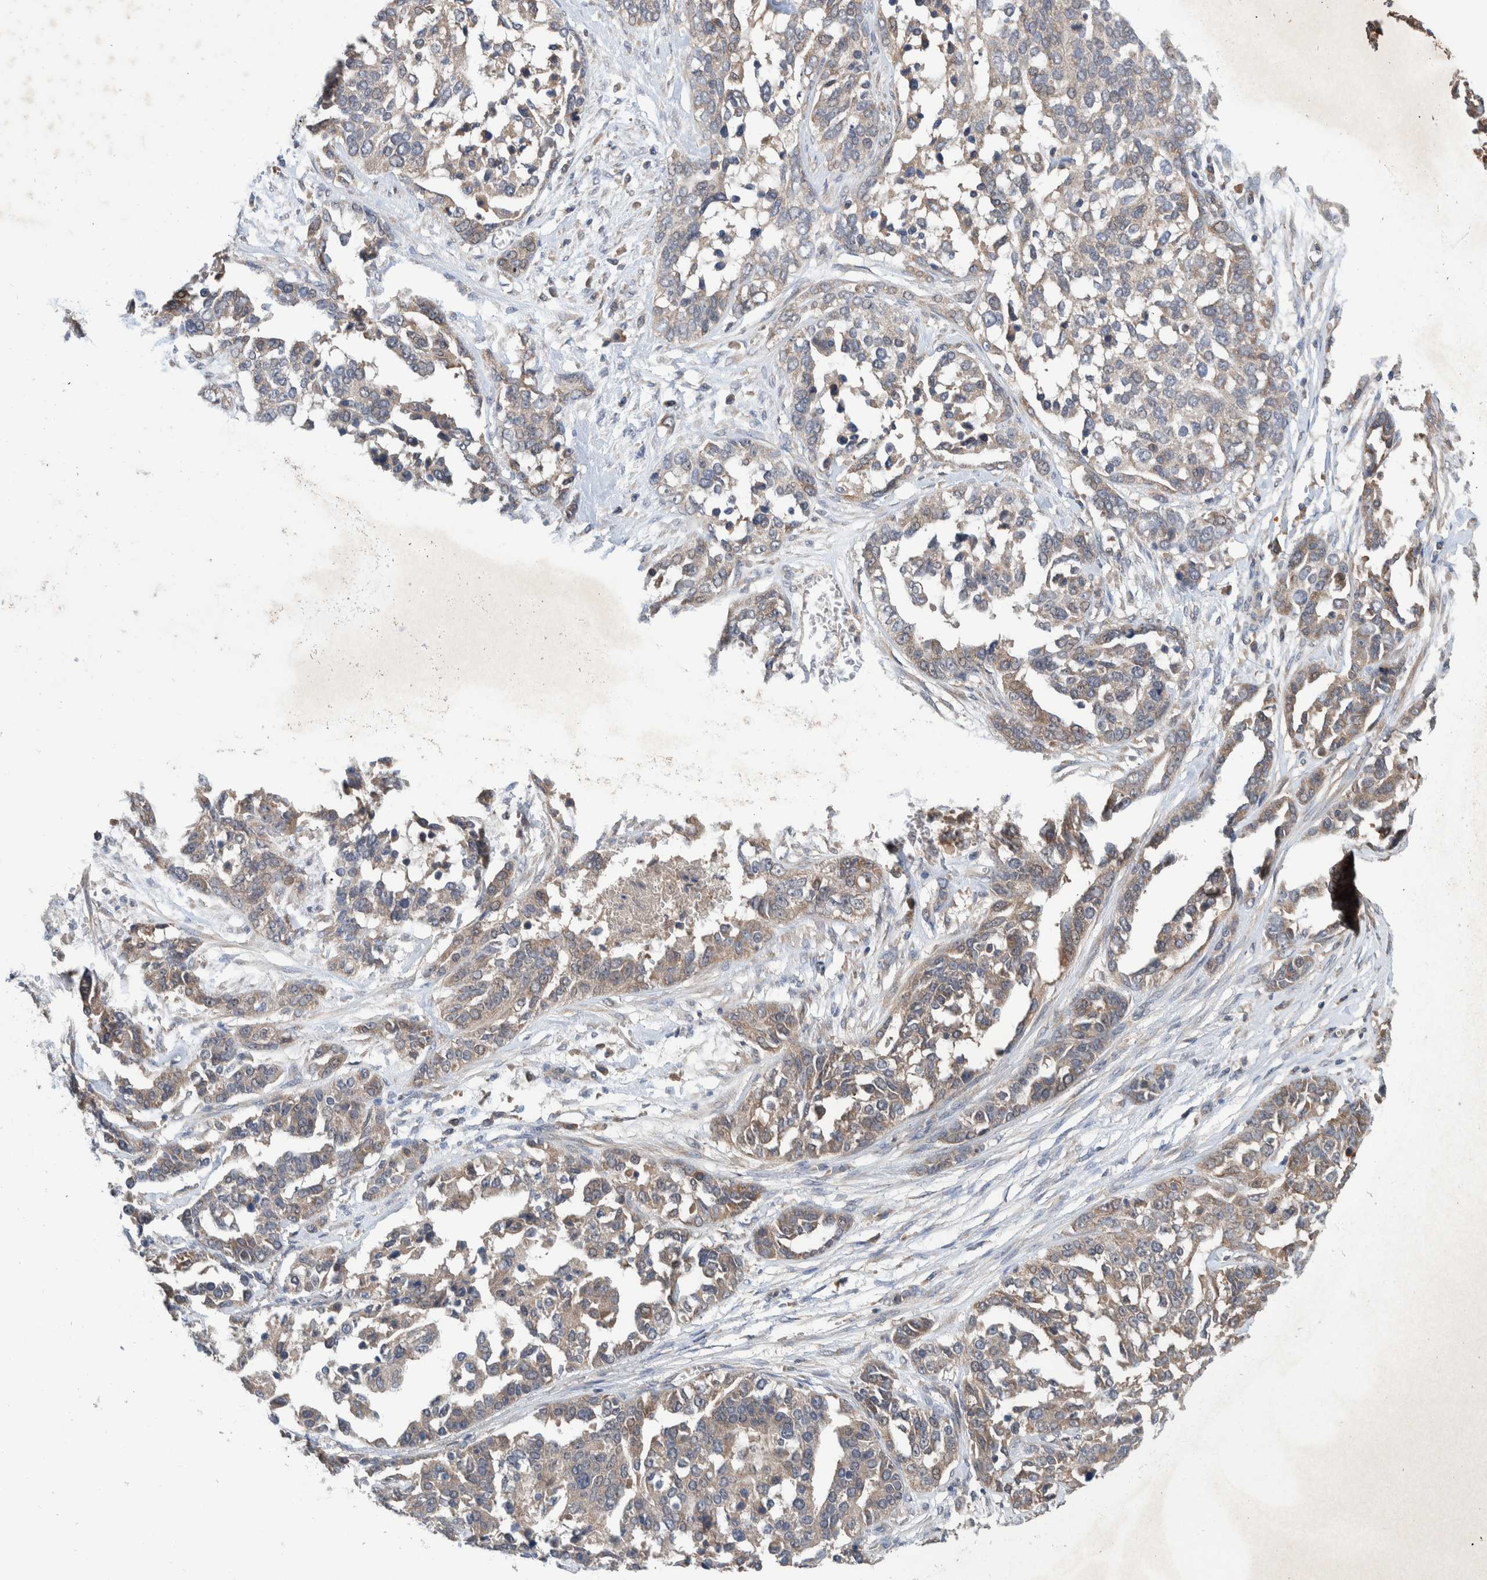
{"staining": {"intensity": "weak", "quantity": "25%-75%", "location": "cytoplasmic/membranous"}, "tissue": "ovarian cancer", "cell_type": "Tumor cells", "image_type": "cancer", "snomed": [{"axis": "morphology", "description": "Cystadenocarcinoma, serous, NOS"}, {"axis": "topography", "description": "Ovary"}], "caption": "Protein expression analysis of ovarian serous cystadenocarcinoma demonstrates weak cytoplasmic/membranous positivity in approximately 25%-75% of tumor cells. (Brightfield microscopy of DAB IHC at high magnification).", "gene": "PLPBP", "patient": {"sex": "female", "age": 44}}